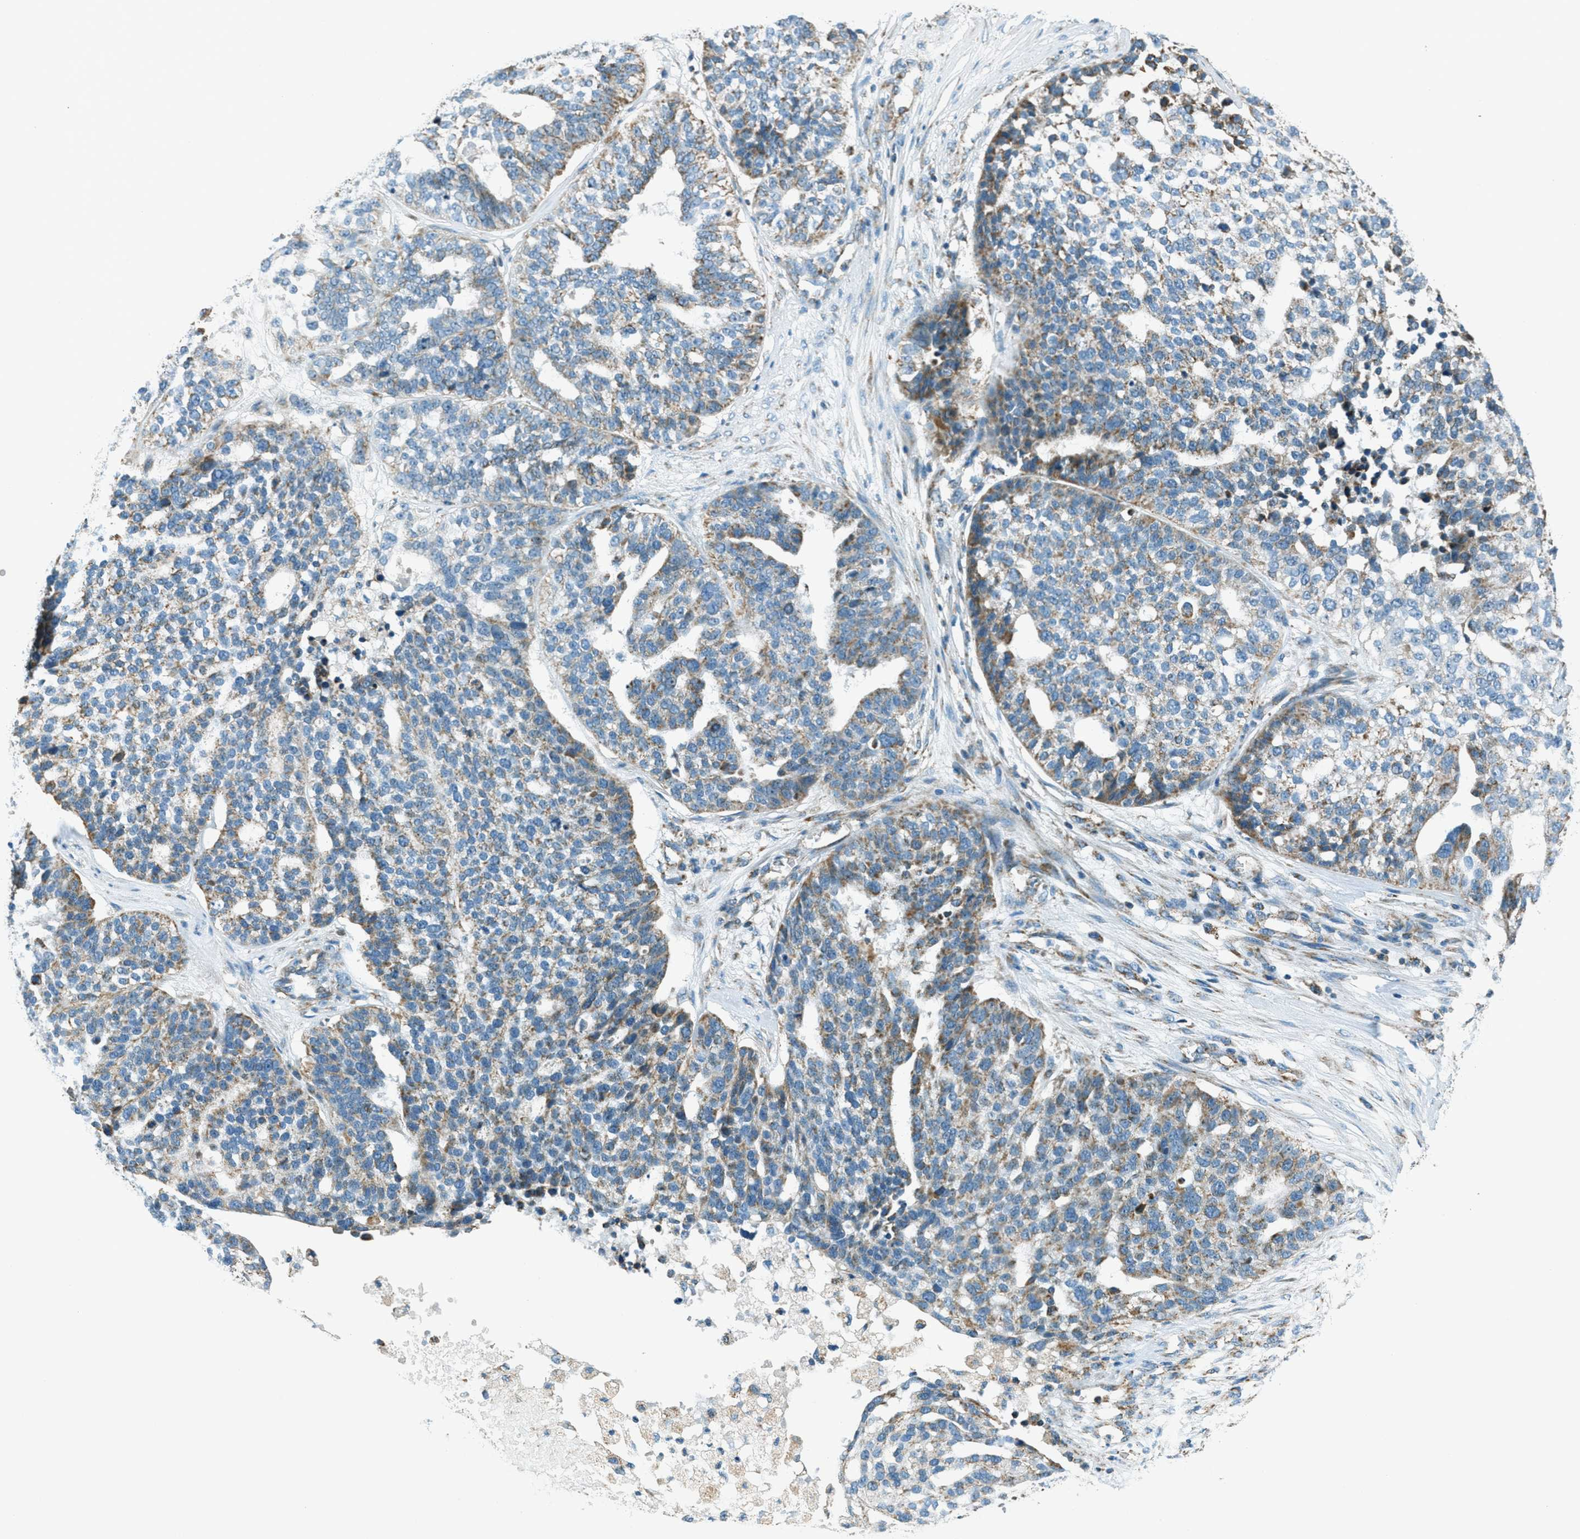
{"staining": {"intensity": "weak", "quantity": "25%-75%", "location": "cytoplasmic/membranous"}, "tissue": "ovarian cancer", "cell_type": "Tumor cells", "image_type": "cancer", "snomed": [{"axis": "morphology", "description": "Cystadenocarcinoma, serous, NOS"}, {"axis": "topography", "description": "Ovary"}], "caption": "Protein expression analysis of human ovarian serous cystadenocarcinoma reveals weak cytoplasmic/membranous expression in about 25%-75% of tumor cells.", "gene": "CHST15", "patient": {"sex": "female", "age": 59}}